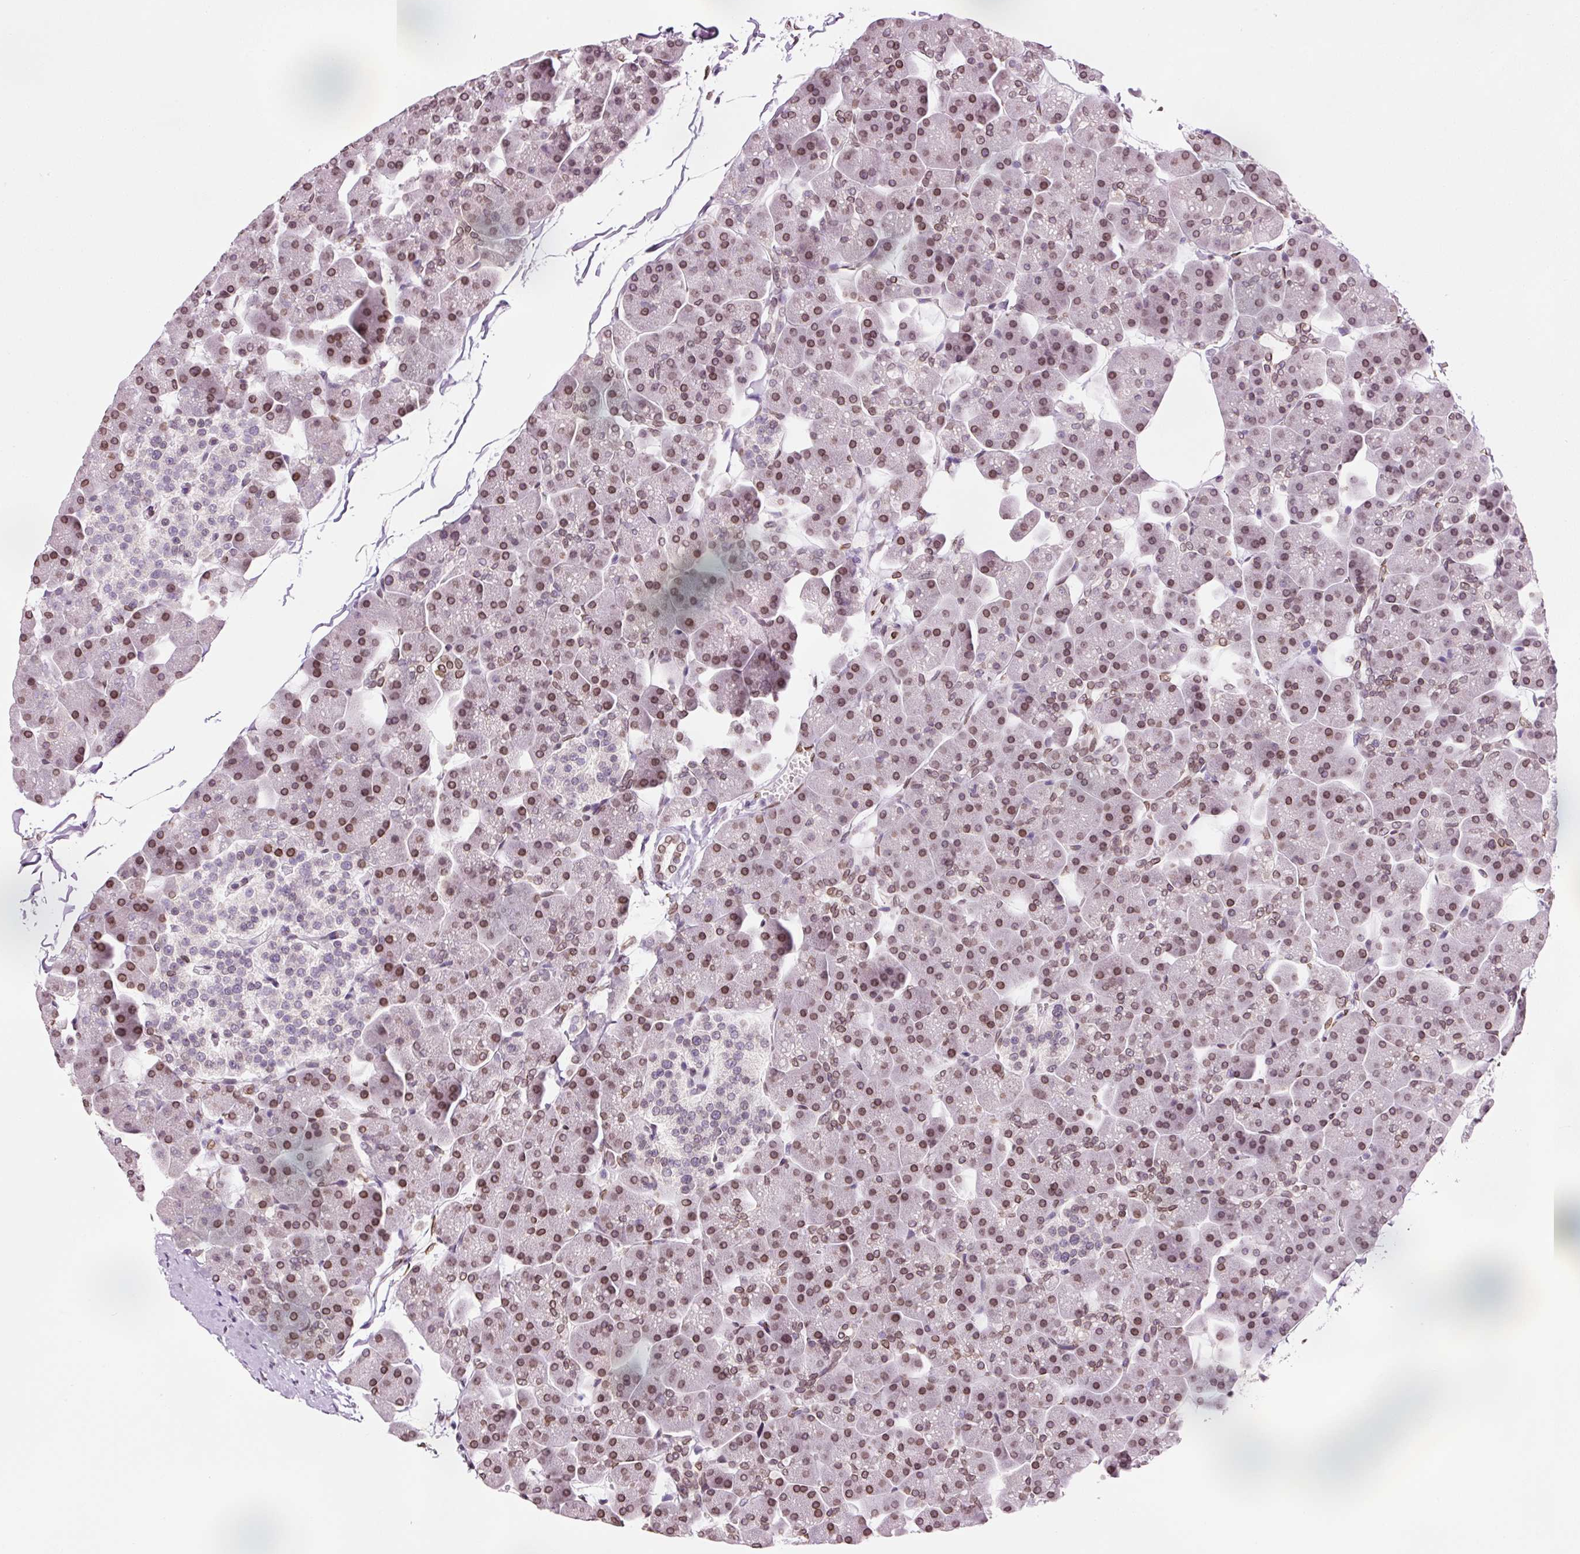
{"staining": {"intensity": "moderate", "quantity": ">75%", "location": "cytoplasmic/membranous,nuclear"}, "tissue": "pancreas", "cell_type": "Exocrine glandular cells", "image_type": "normal", "snomed": [{"axis": "morphology", "description": "Normal tissue, NOS"}, {"axis": "topography", "description": "Pancreas"}], "caption": "Unremarkable pancreas shows moderate cytoplasmic/membranous,nuclear expression in approximately >75% of exocrine glandular cells, visualized by immunohistochemistry. (Brightfield microscopy of DAB IHC at high magnification).", "gene": "ZNF224", "patient": {"sex": "male", "age": 35}}